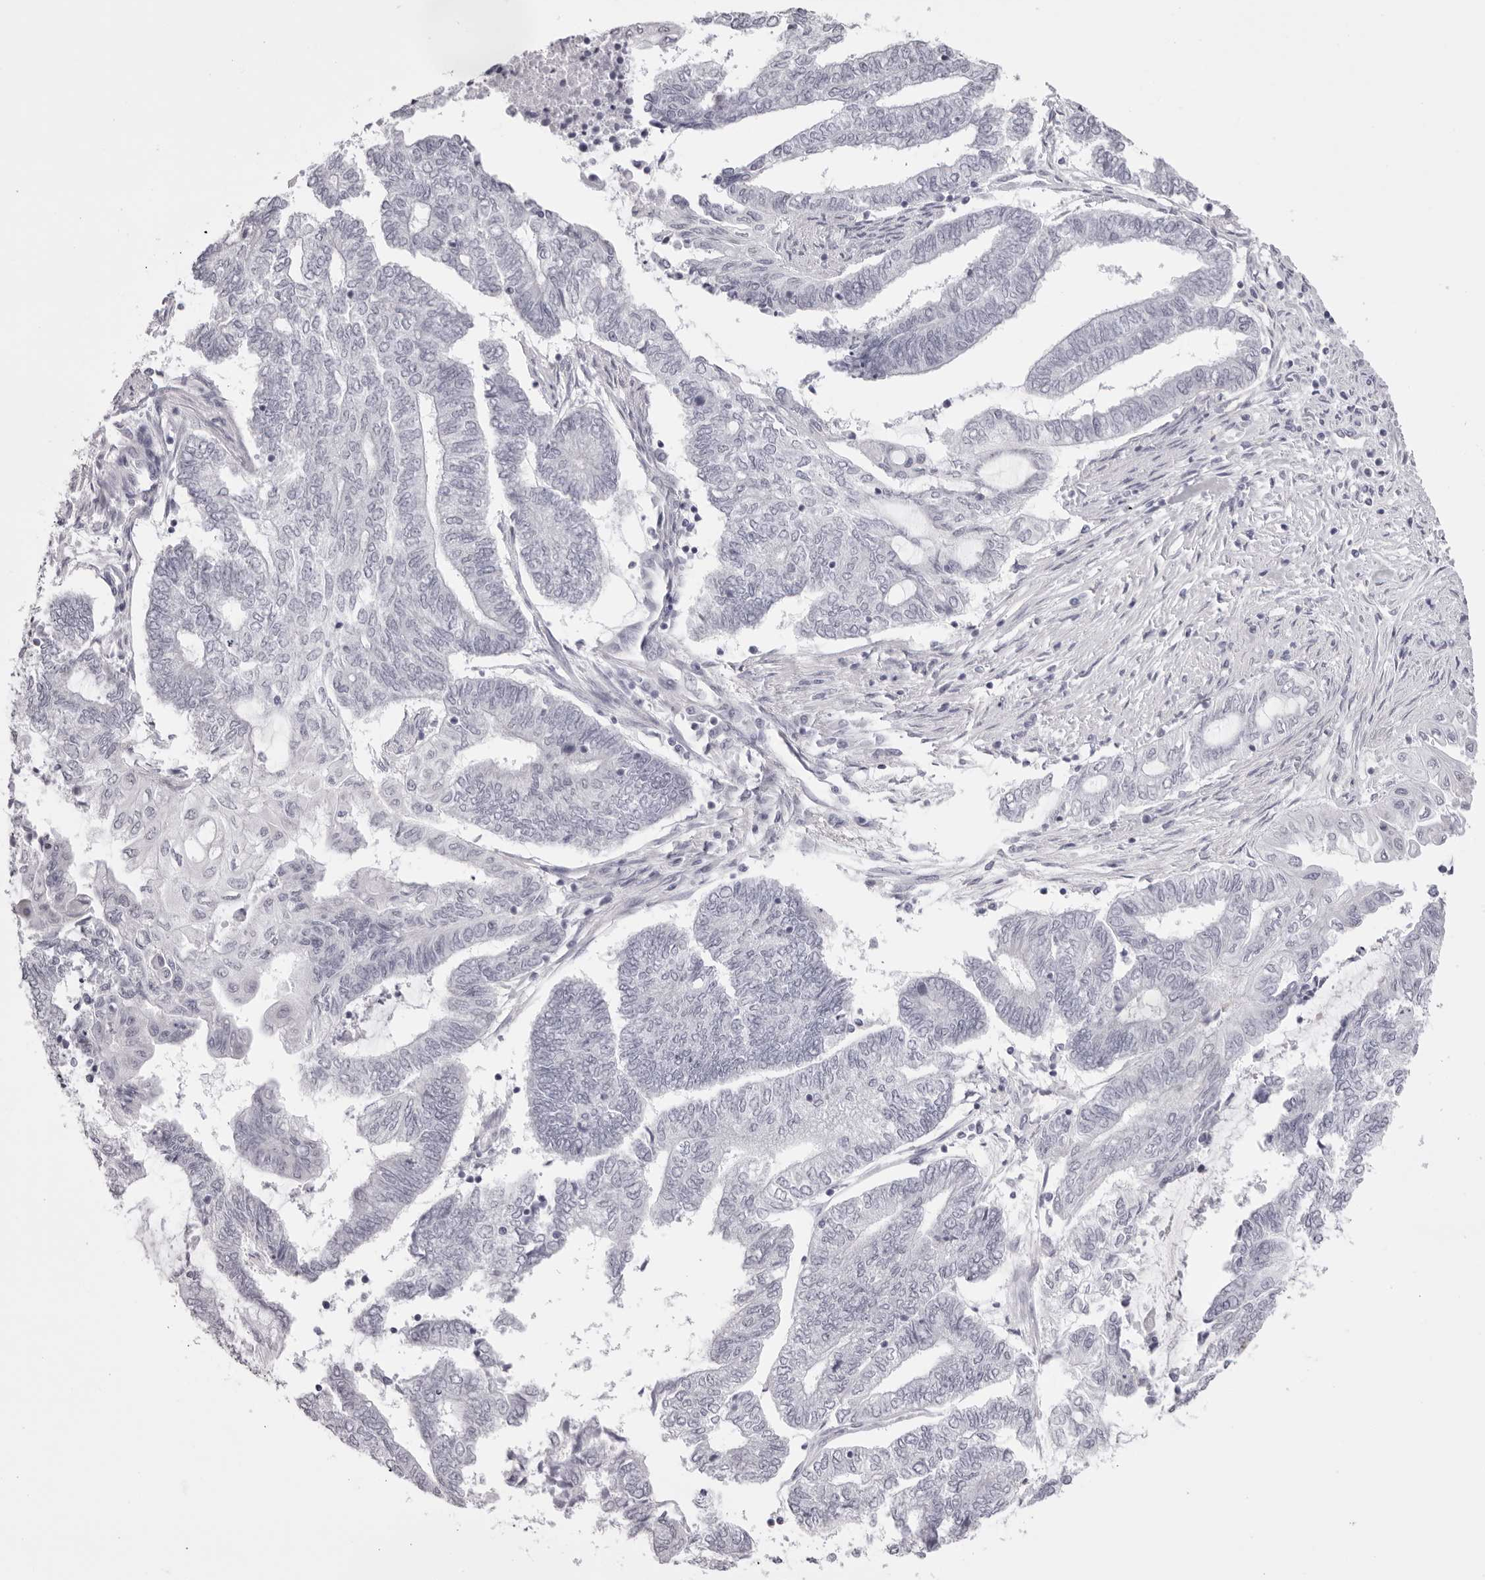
{"staining": {"intensity": "negative", "quantity": "none", "location": "none"}, "tissue": "endometrial cancer", "cell_type": "Tumor cells", "image_type": "cancer", "snomed": [{"axis": "morphology", "description": "Adenocarcinoma, NOS"}, {"axis": "topography", "description": "Uterus"}, {"axis": "topography", "description": "Endometrium"}], "caption": "Endometrial cancer (adenocarcinoma) stained for a protein using immunohistochemistry reveals no expression tumor cells.", "gene": "SPTA1", "patient": {"sex": "female", "age": 70}}